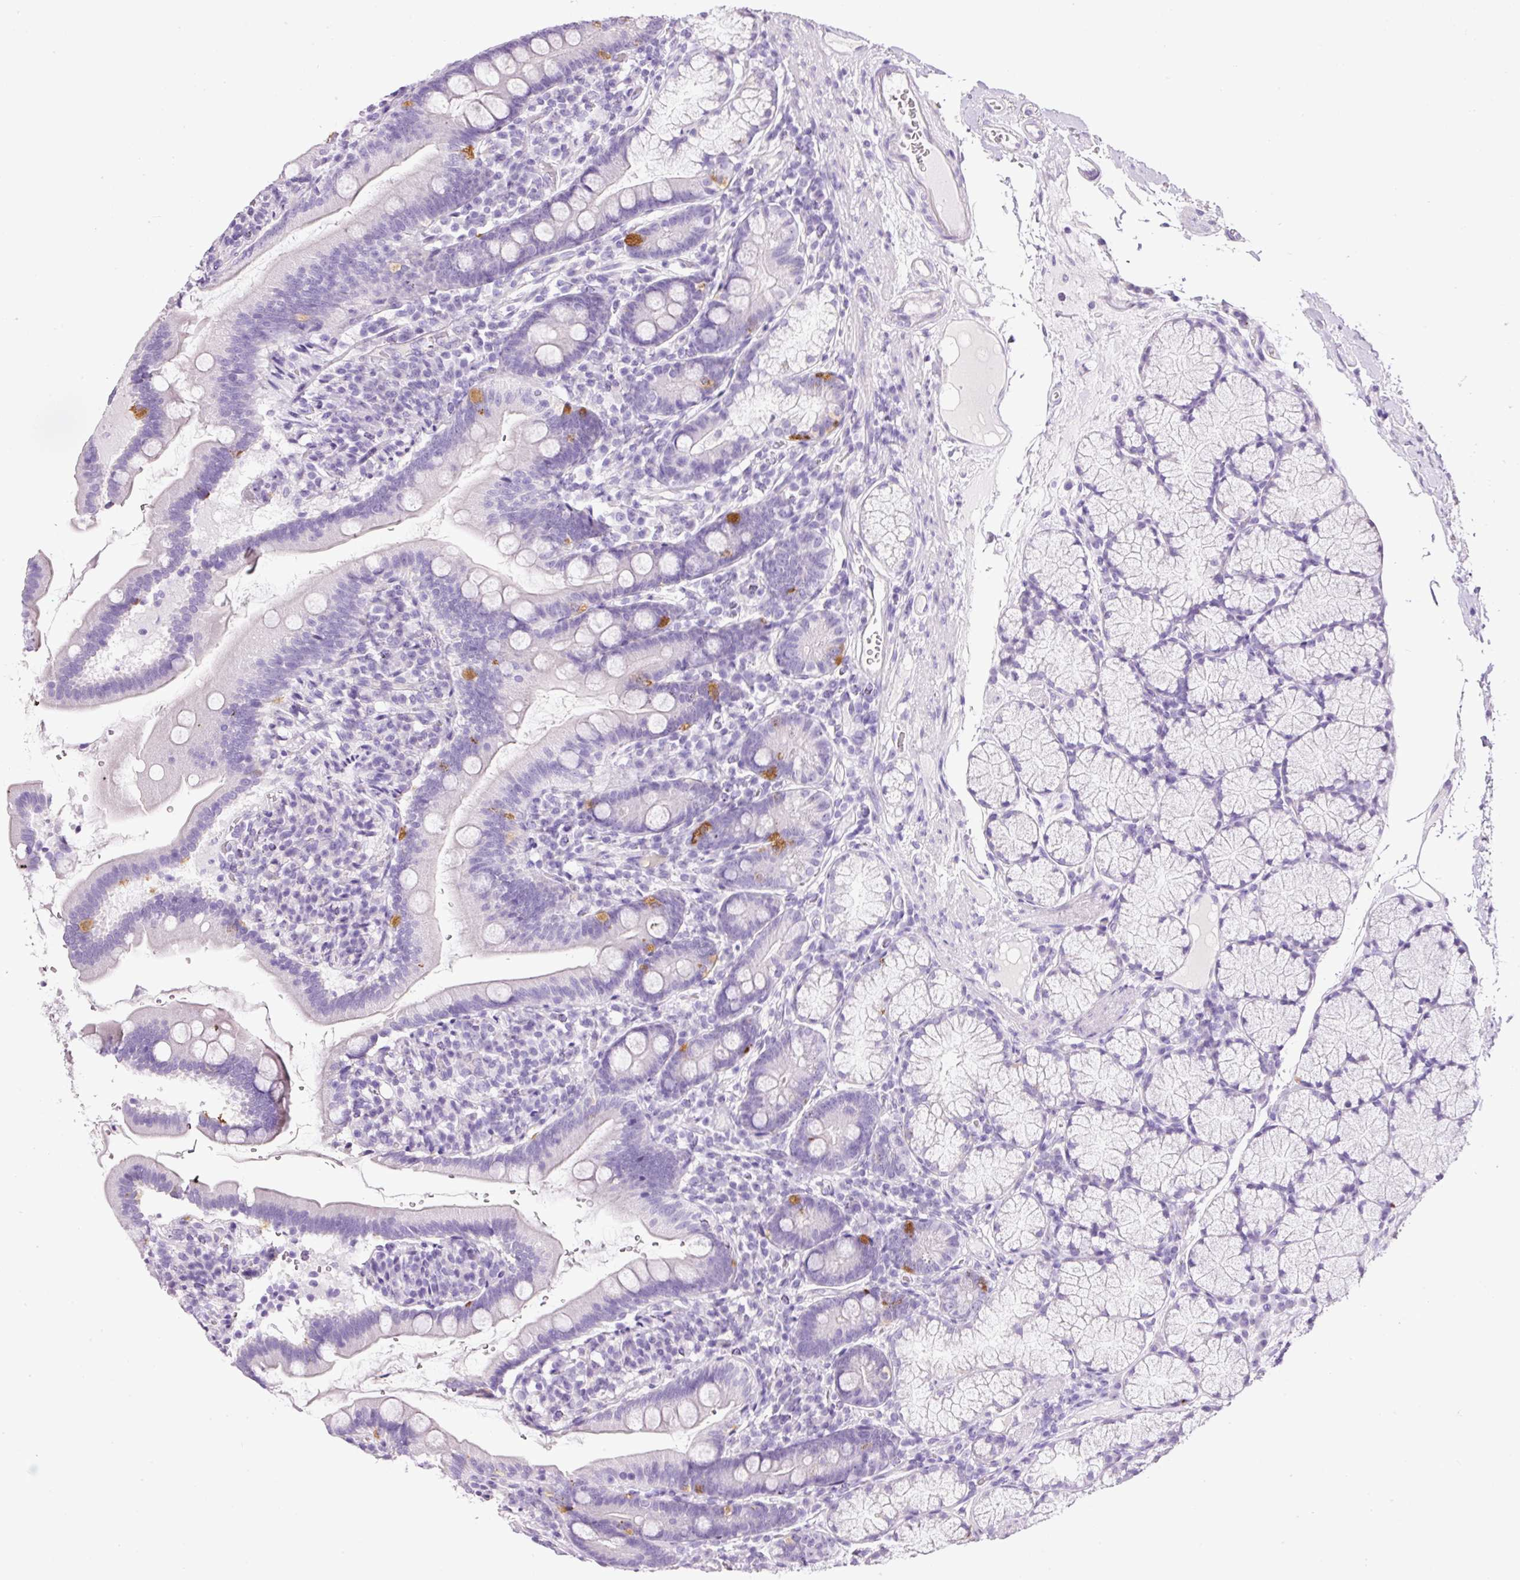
{"staining": {"intensity": "moderate", "quantity": "<25%", "location": "cytoplasmic/membranous"}, "tissue": "duodenum", "cell_type": "Glandular cells", "image_type": "normal", "snomed": [{"axis": "morphology", "description": "Normal tissue, NOS"}, {"axis": "topography", "description": "Duodenum"}], "caption": "Immunohistochemical staining of benign duodenum shows <25% levels of moderate cytoplasmic/membranous protein positivity in about <25% of glandular cells. Nuclei are stained in blue.", "gene": "BSND", "patient": {"sex": "female", "age": 67}}